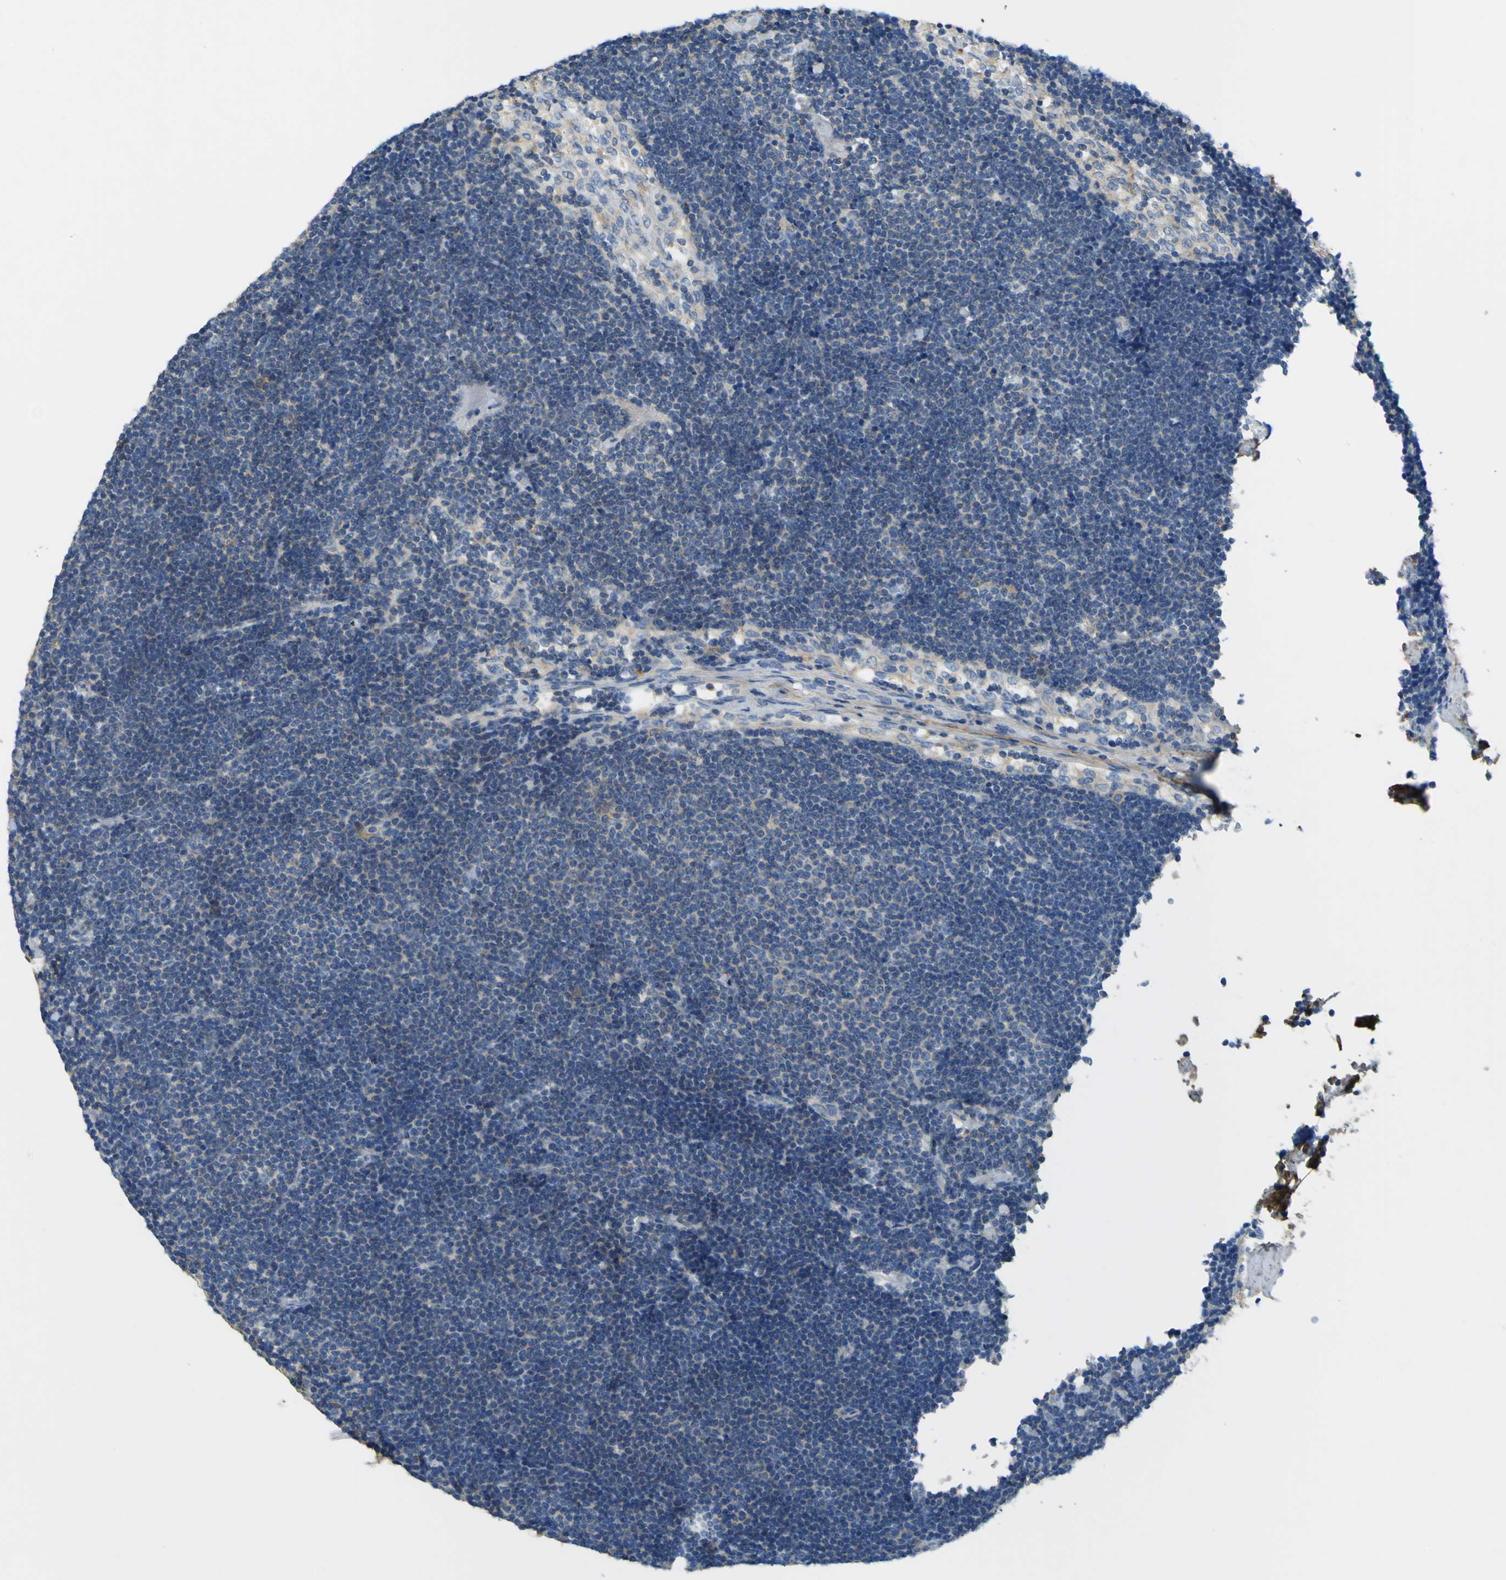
{"staining": {"intensity": "negative", "quantity": "none", "location": "none"}, "tissue": "lymph node", "cell_type": "Germinal center cells", "image_type": "normal", "snomed": [{"axis": "morphology", "description": "Normal tissue, NOS"}, {"axis": "topography", "description": "Lymph node"}], "caption": "Immunohistochemistry of unremarkable lymph node reveals no staining in germinal center cells.", "gene": "OGN", "patient": {"sex": "male", "age": 63}}